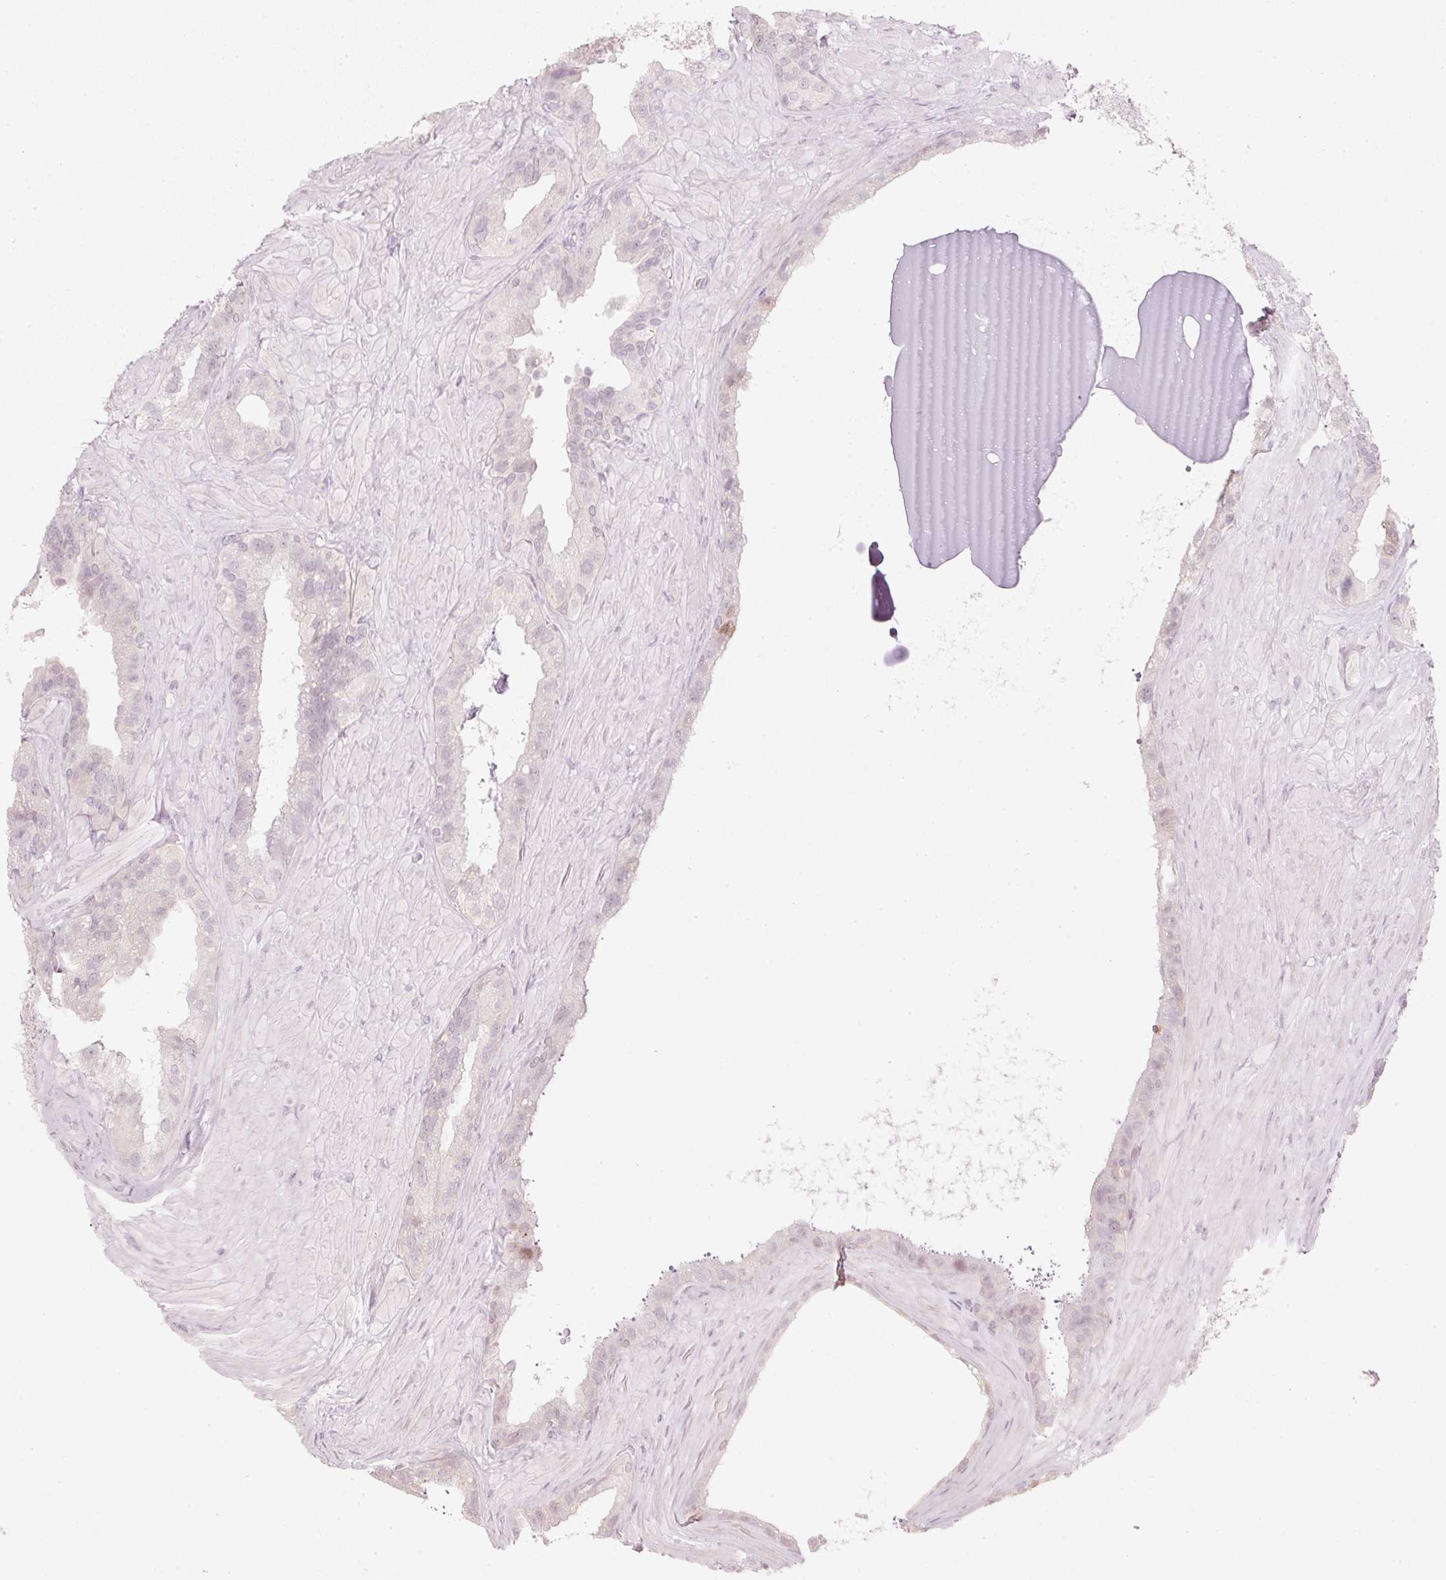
{"staining": {"intensity": "moderate", "quantity": "<25%", "location": "cytoplasmic/membranous"}, "tissue": "seminal vesicle", "cell_type": "Glandular cells", "image_type": "normal", "snomed": [{"axis": "morphology", "description": "Normal tissue, NOS"}, {"axis": "topography", "description": "Seminal veicle"}, {"axis": "topography", "description": "Peripheral nerve tissue"}], "caption": "Seminal vesicle stained with IHC exhibits moderate cytoplasmic/membranous expression in about <25% of glandular cells.", "gene": "TREX2", "patient": {"sex": "male", "age": 76}}